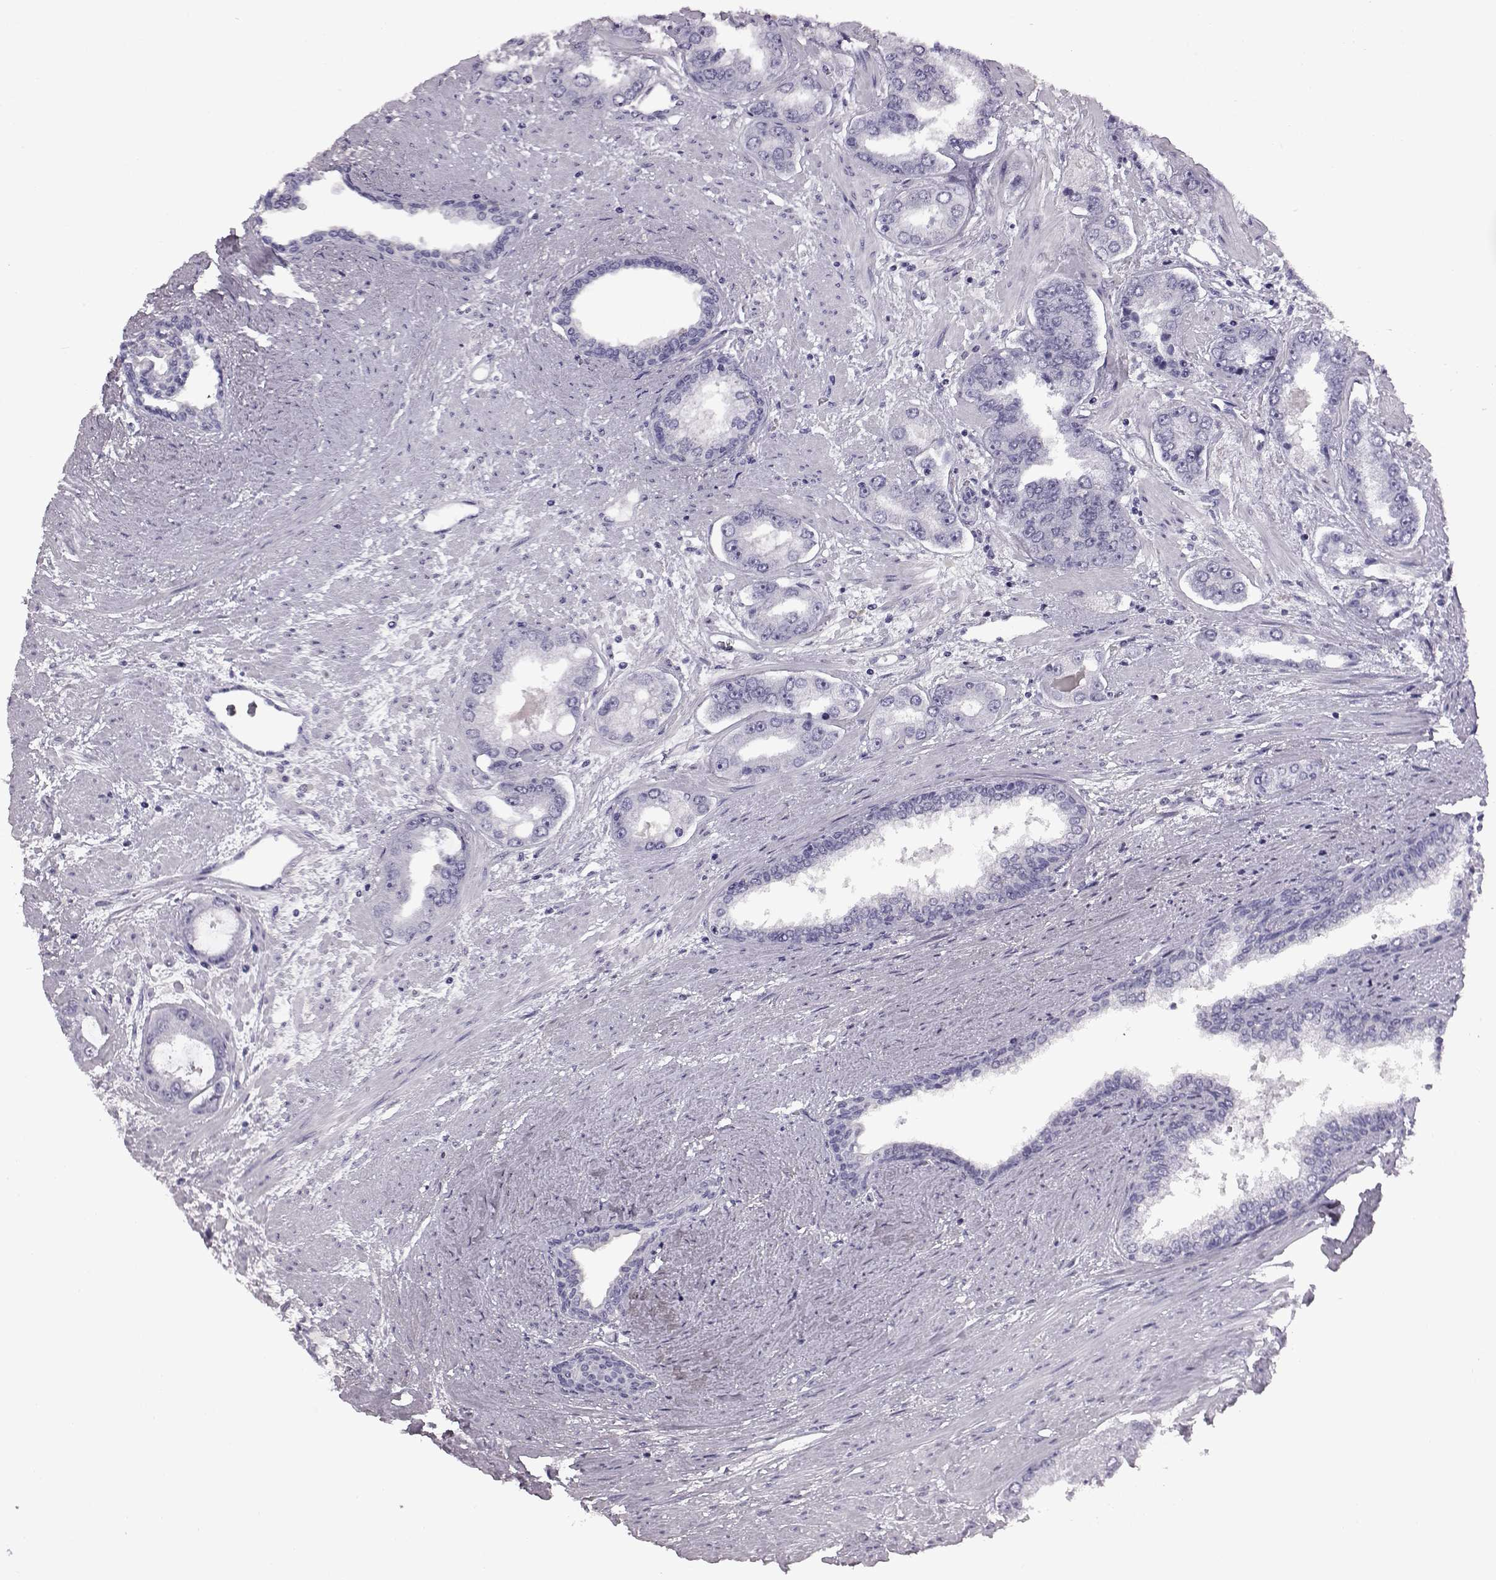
{"staining": {"intensity": "negative", "quantity": "none", "location": "none"}, "tissue": "prostate cancer", "cell_type": "Tumor cells", "image_type": "cancer", "snomed": [{"axis": "morphology", "description": "Adenocarcinoma, Low grade"}, {"axis": "topography", "description": "Prostate"}], "caption": "Micrograph shows no significant protein positivity in tumor cells of prostate cancer.", "gene": "ADGRG2", "patient": {"sex": "male", "age": 60}}